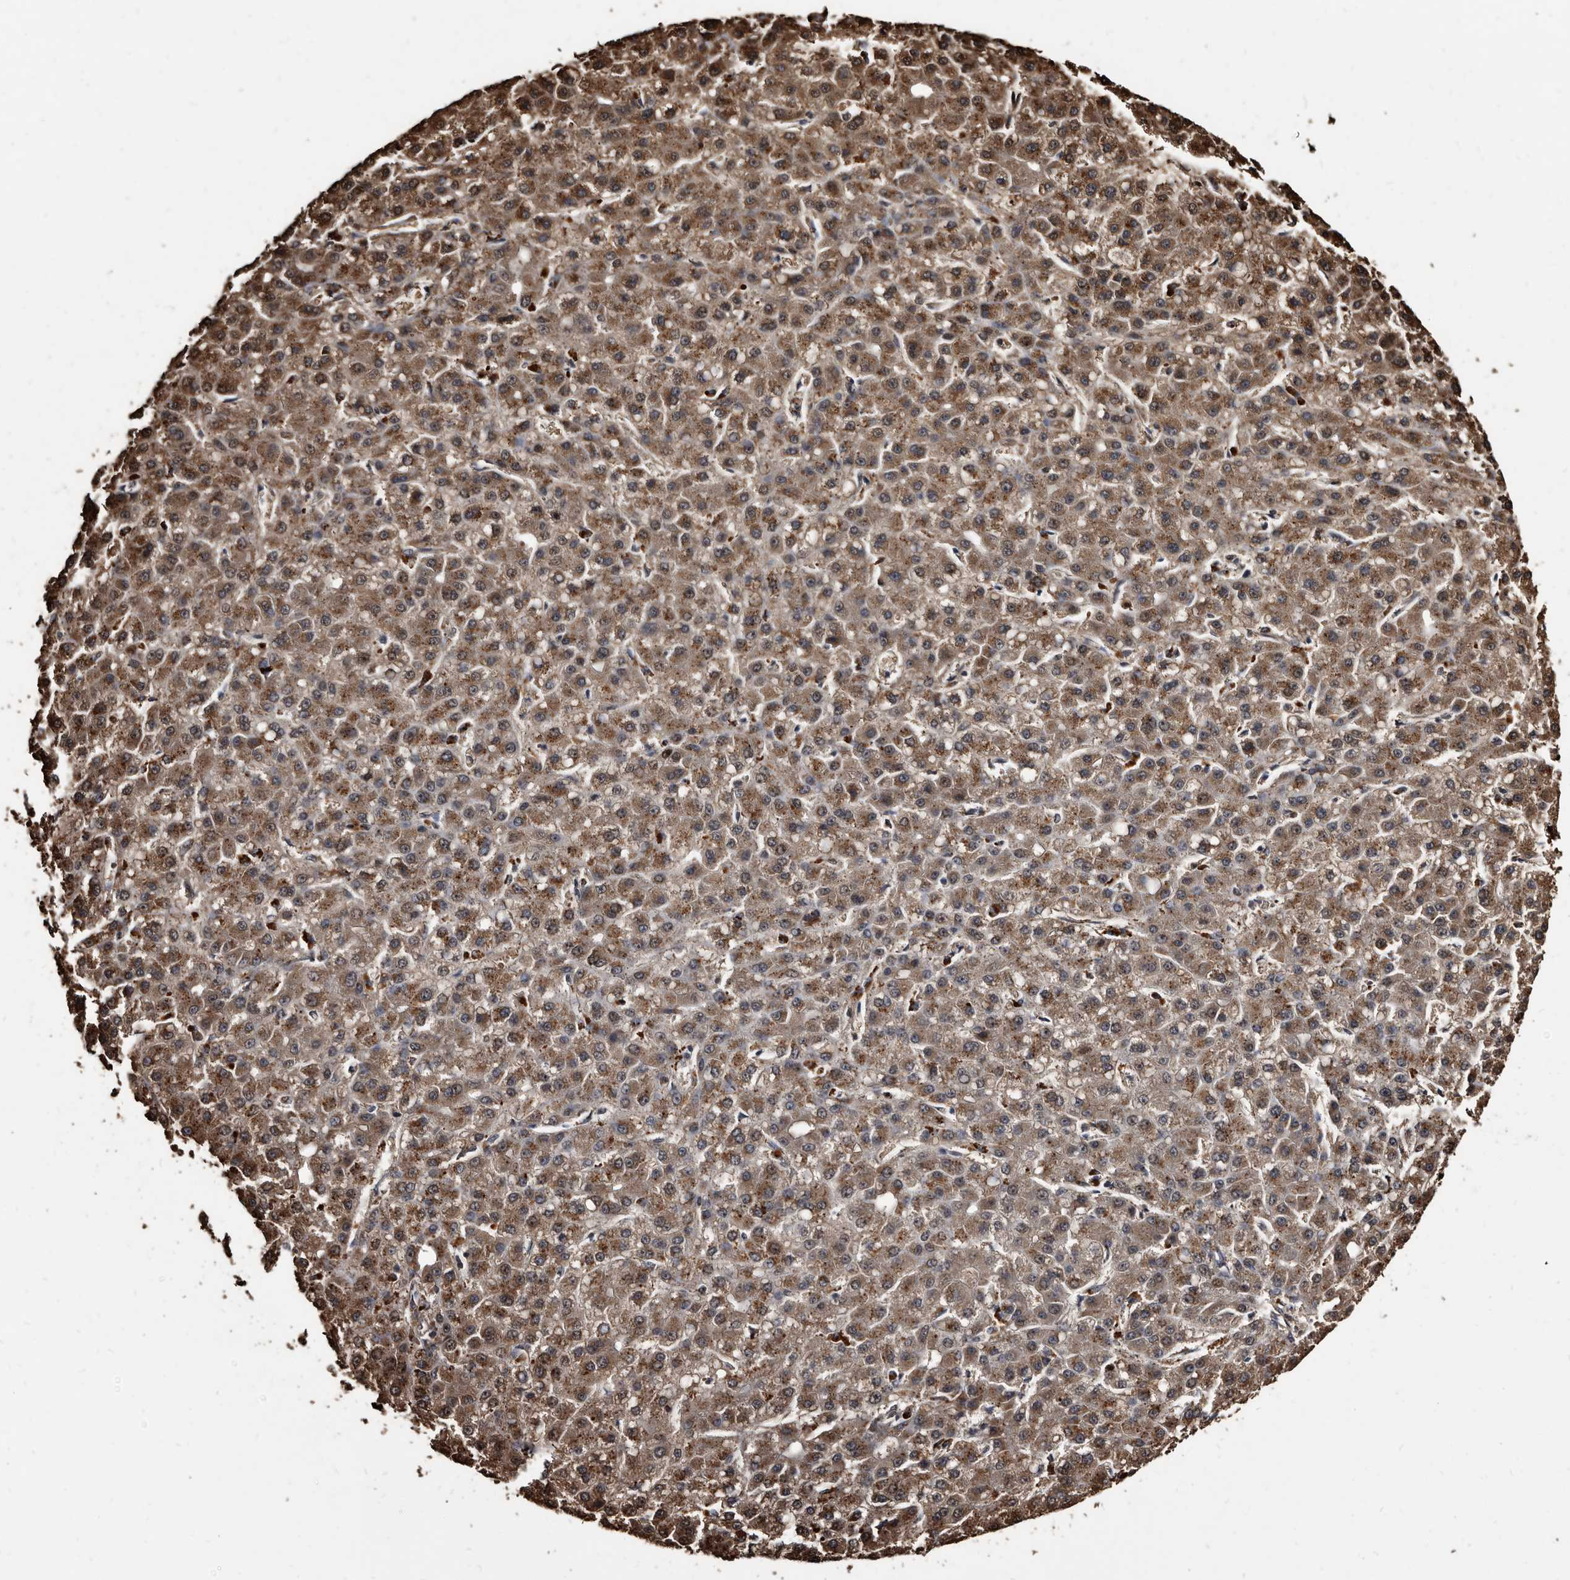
{"staining": {"intensity": "moderate", "quantity": ">75%", "location": "cytoplasmic/membranous"}, "tissue": "liver cancer", "cell_type": "Tumor cells", "image_type": "cancer", "snomed": [{"axis": "morphology", "description": "Carcinoma, Hepatocellular, NOS"}, {"axis": "topography", "description": "Liver"}], "caption": "About >75% of tumor cells in human liver cancer (hepatocellular carcinoma) show moderate cytoplasmic/membranous protein positivity as visualized by brown immunohistochemical staining.", "gene": "CTSA", "patient": {"sex": "male", "age": 67}}